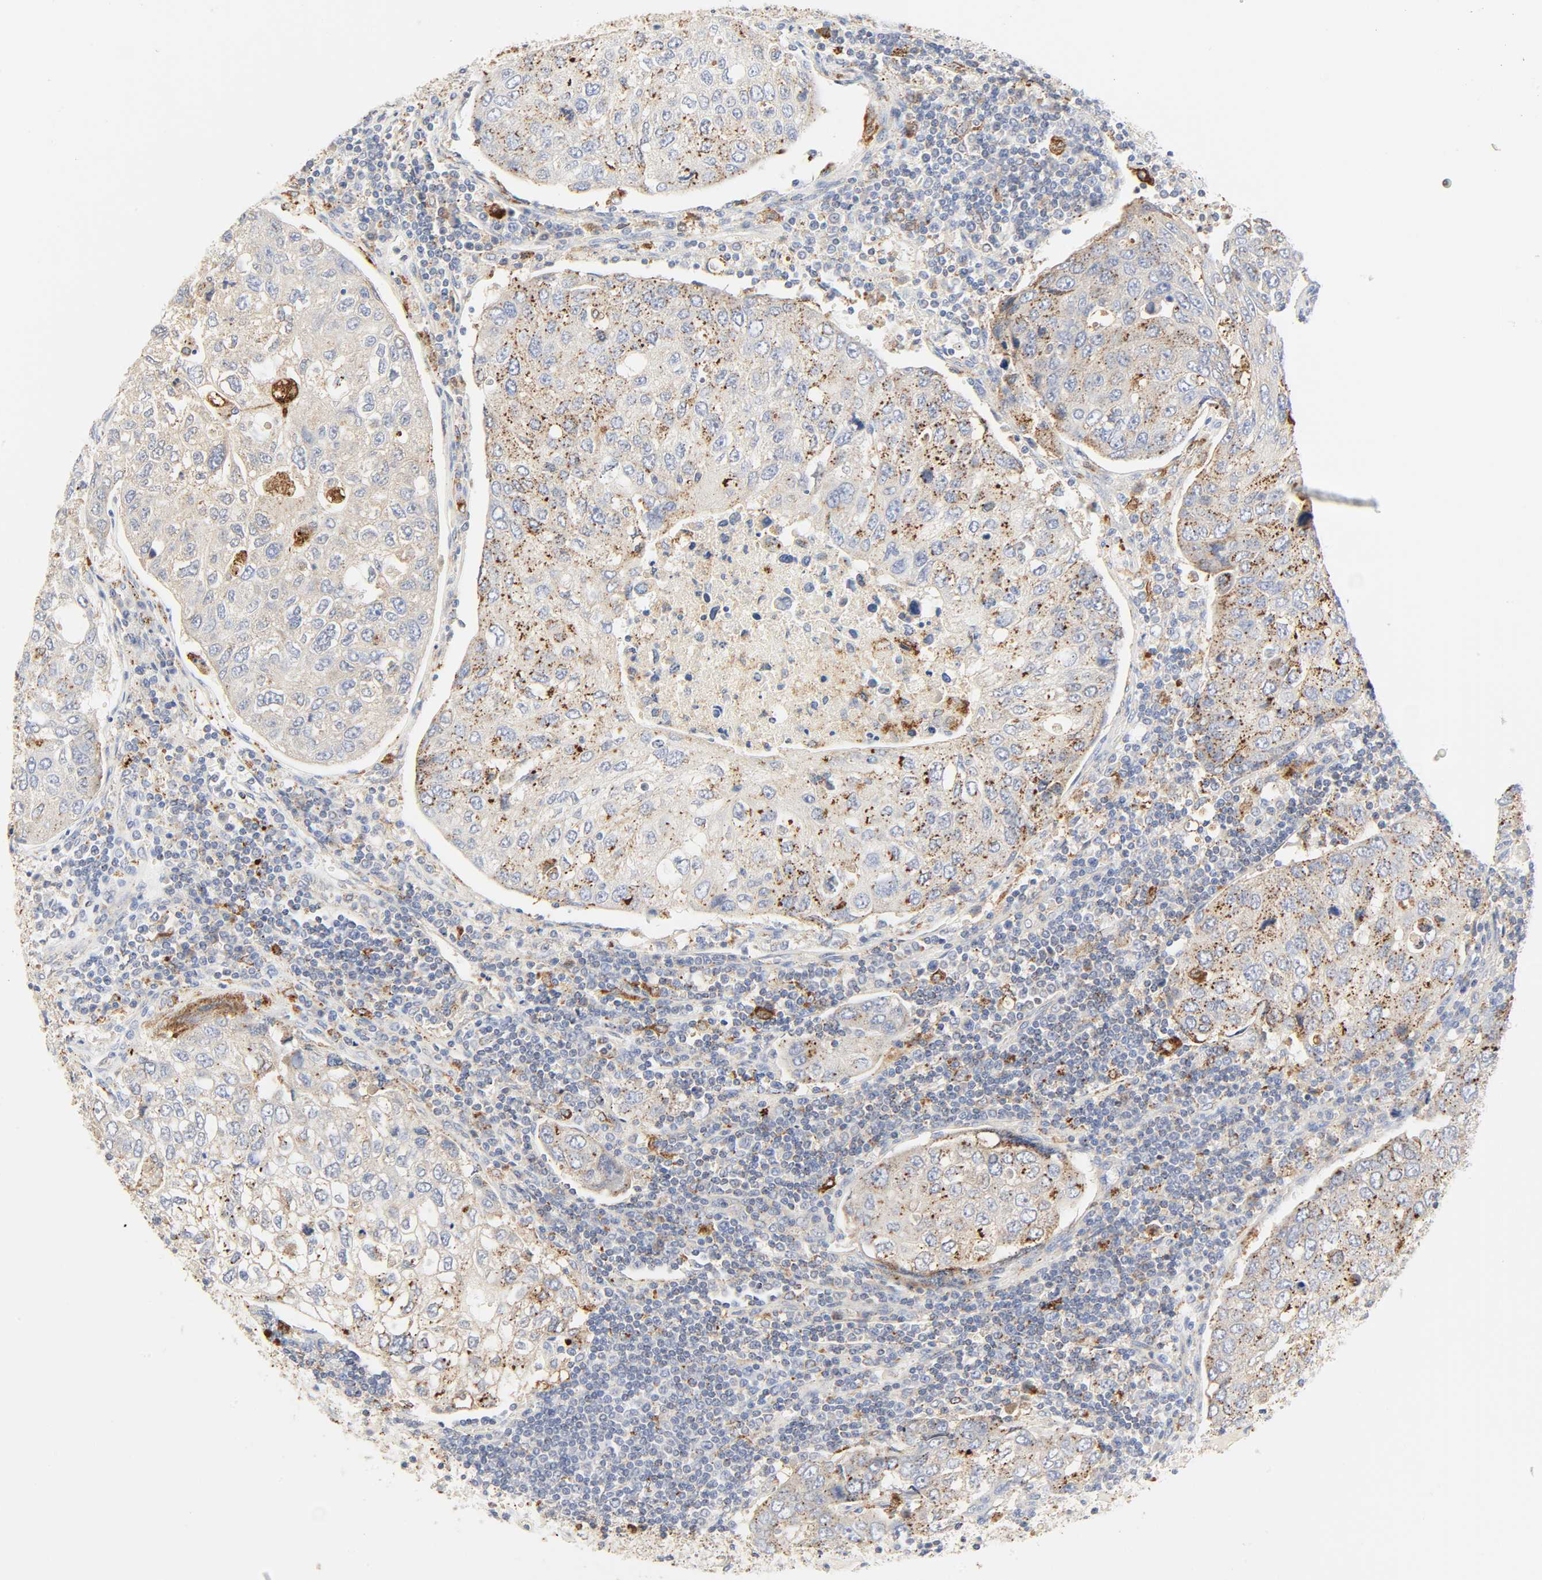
{"staining": {"intensity": "moderate", "quantity": ">75%", "location": "cytoplasmic/membranous"}, "tissue": "urothelial cancer", "cell_type": "Tumor cells", "image_type": "cancer", "snomed": [{"axis": "morphology", "description": "Urothelial carcinoma, High grade"}, {"axis": "topography", "description": "Lymph node"}, {"axis": "topography", "description": "Urinary bladder"}], "caption": "The immunohistochemical stain shows moderate cytoplasmic/membranous staining in tumor cells of high-grade urothelial carcinoma tissue. (Brightfield microscopy of DAB IHC at high magnification).", "gene": "CAMK2A", "patient": {"sex": "male", "age": 51}}